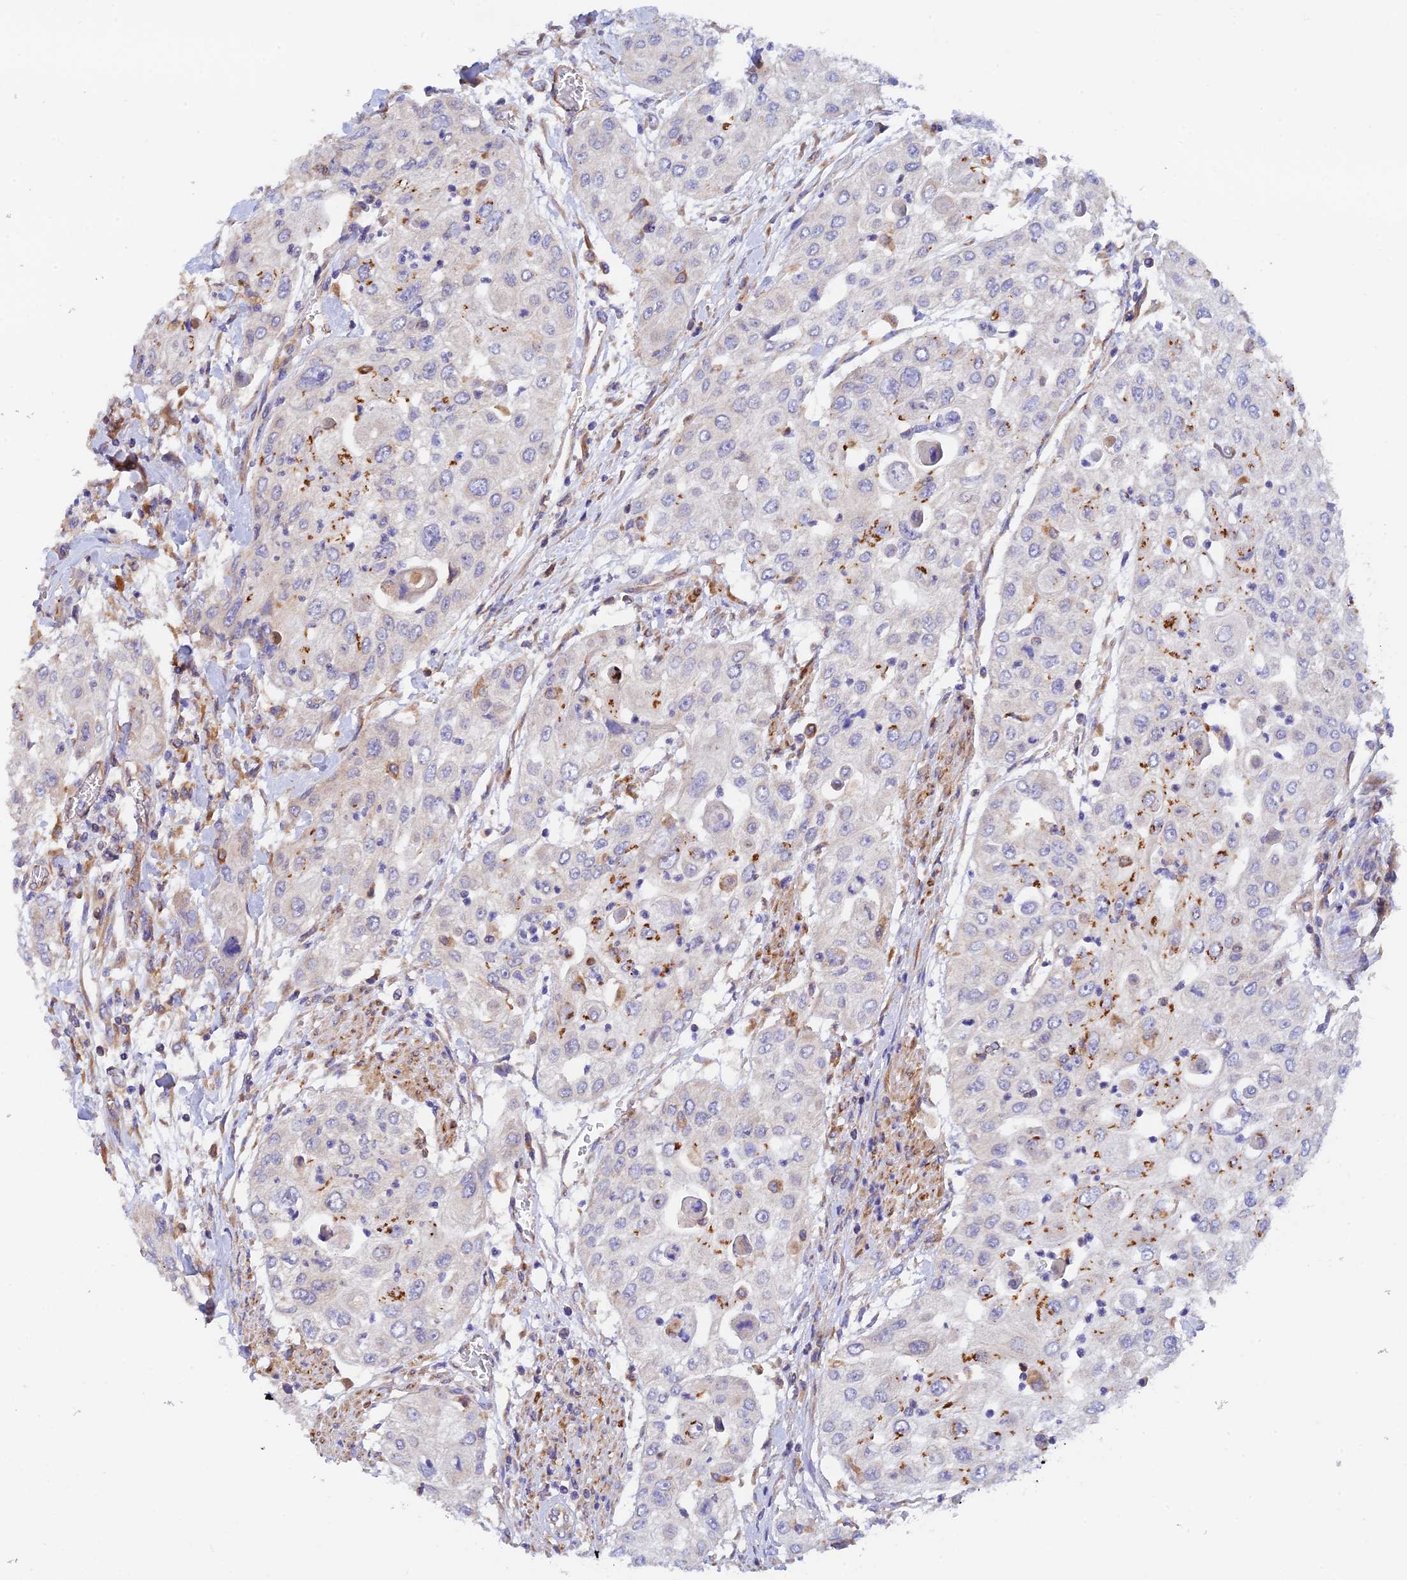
{"staining": {"intensity": "negative", "quantity": "none", "location": "none"}, "tissue": "urothelial cancer", "cell_type": "Tumor cells", "image_type": "cancer", "snomed": [{"axis": "morphology", "description": "Urothelial carcinoma, High grade"}, {"axis": "topography", "description": "Urinary bladder"}], "caption": "Tumor cells are negative for brown protein staining in urothelial cancer. (DAB immunohistochemistry, high magnification).", "gene": "RANBP6", "patient": {"sex": "female", "age": 79}}